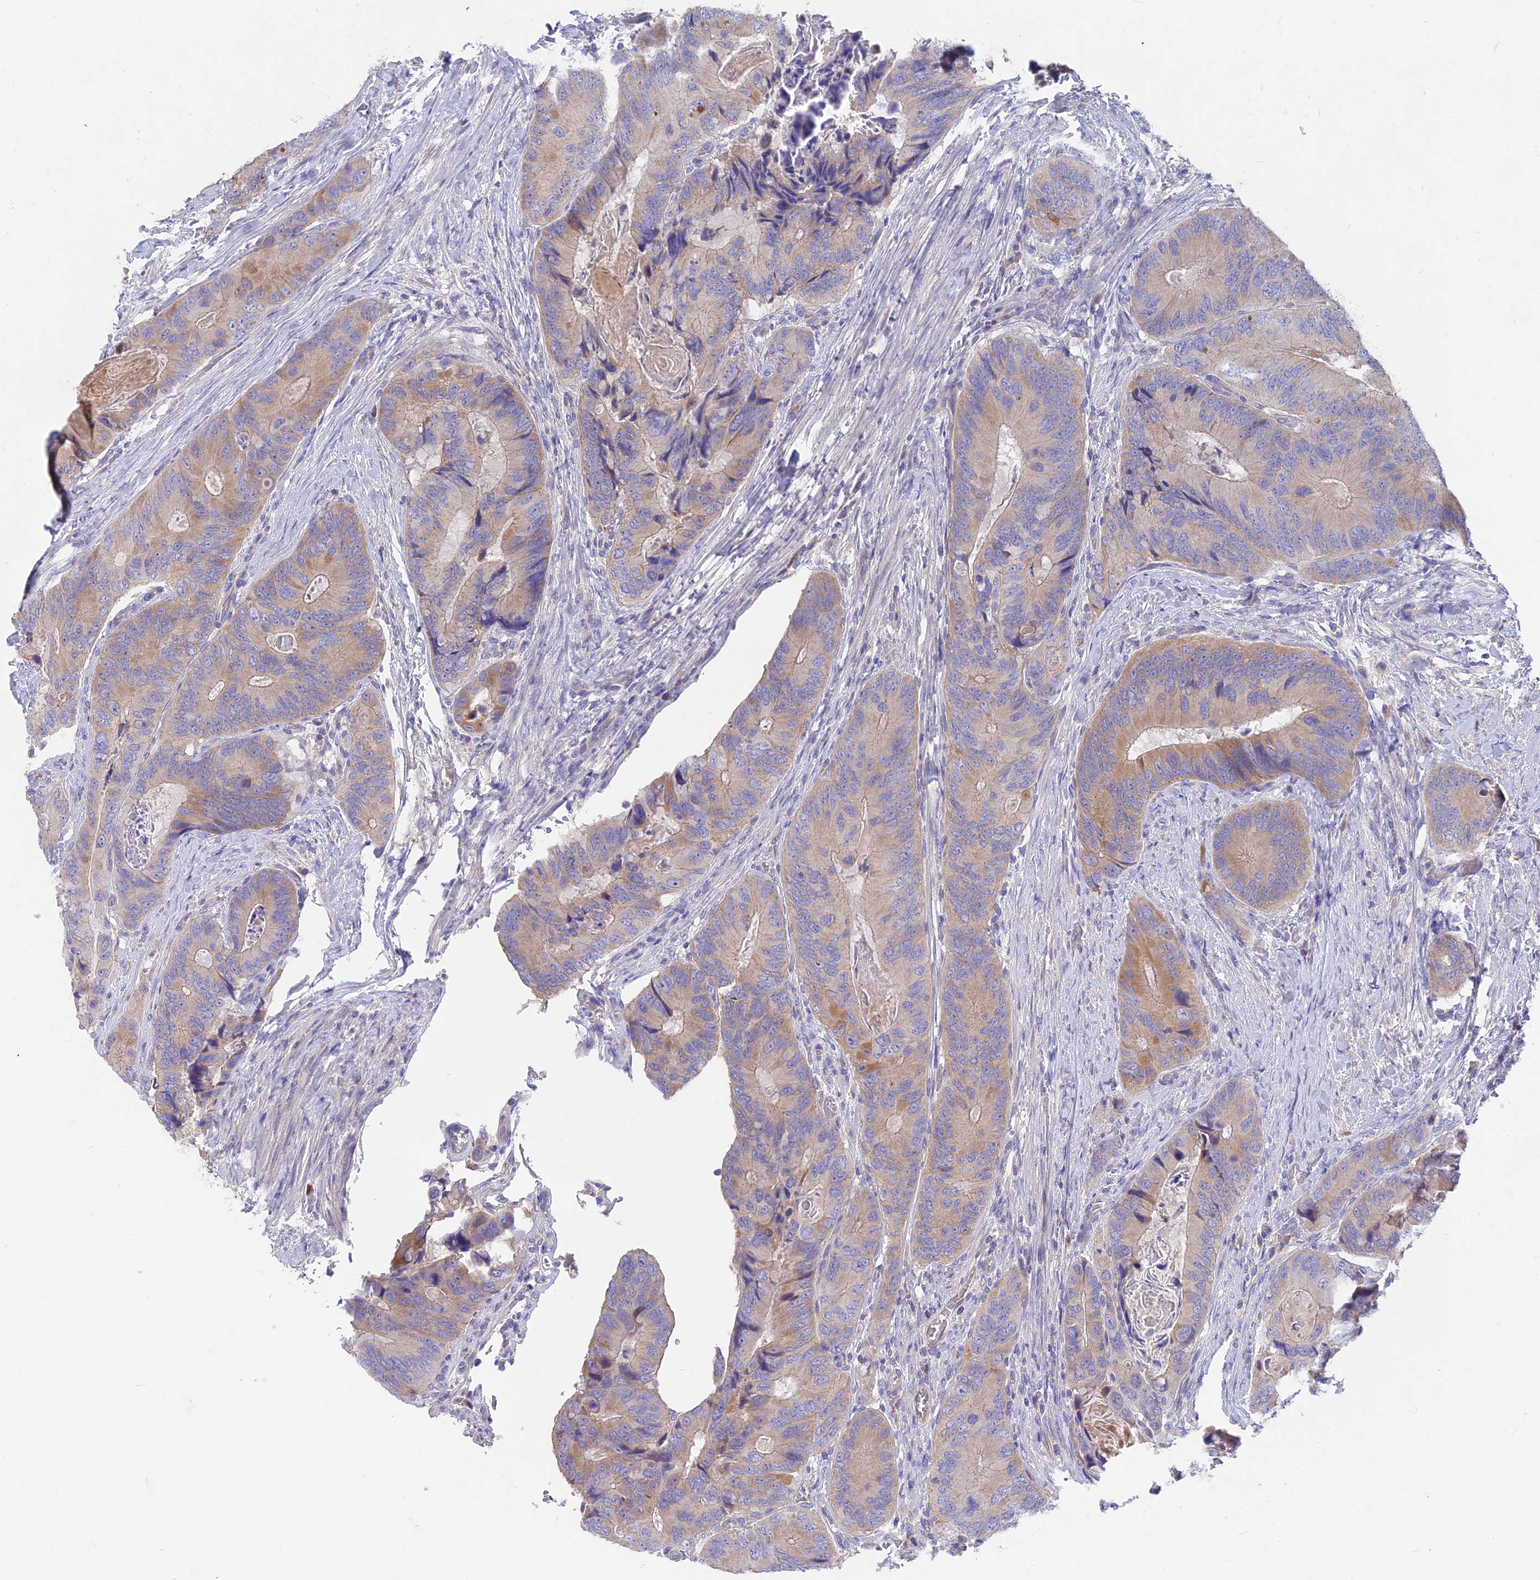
{"staining": {"intensity": "moderate", "quantity": "25%-75%", "location": "cytoplasmic/membranous"}, "tissue": "colorectal cancer", "cell_type": "Tumor cells", "image_type": "cancer", "snomed": [{"axis": "morphology", "description": "Adenocarcinoma, NOS"}, {"axis": "topography", "description": "Colon"}], "caption": "Immunohistochemistry (IHC) (DAB (3,3'-diaminobenzidine)) staining of adenocarcinoma (colorectal) demonstrates moderate cytoplasmic/membranous protein staining in approximately 25%-75% of tumor cells.", "gene": "PZP", "patient": {"sex": "male", "age": 84}}